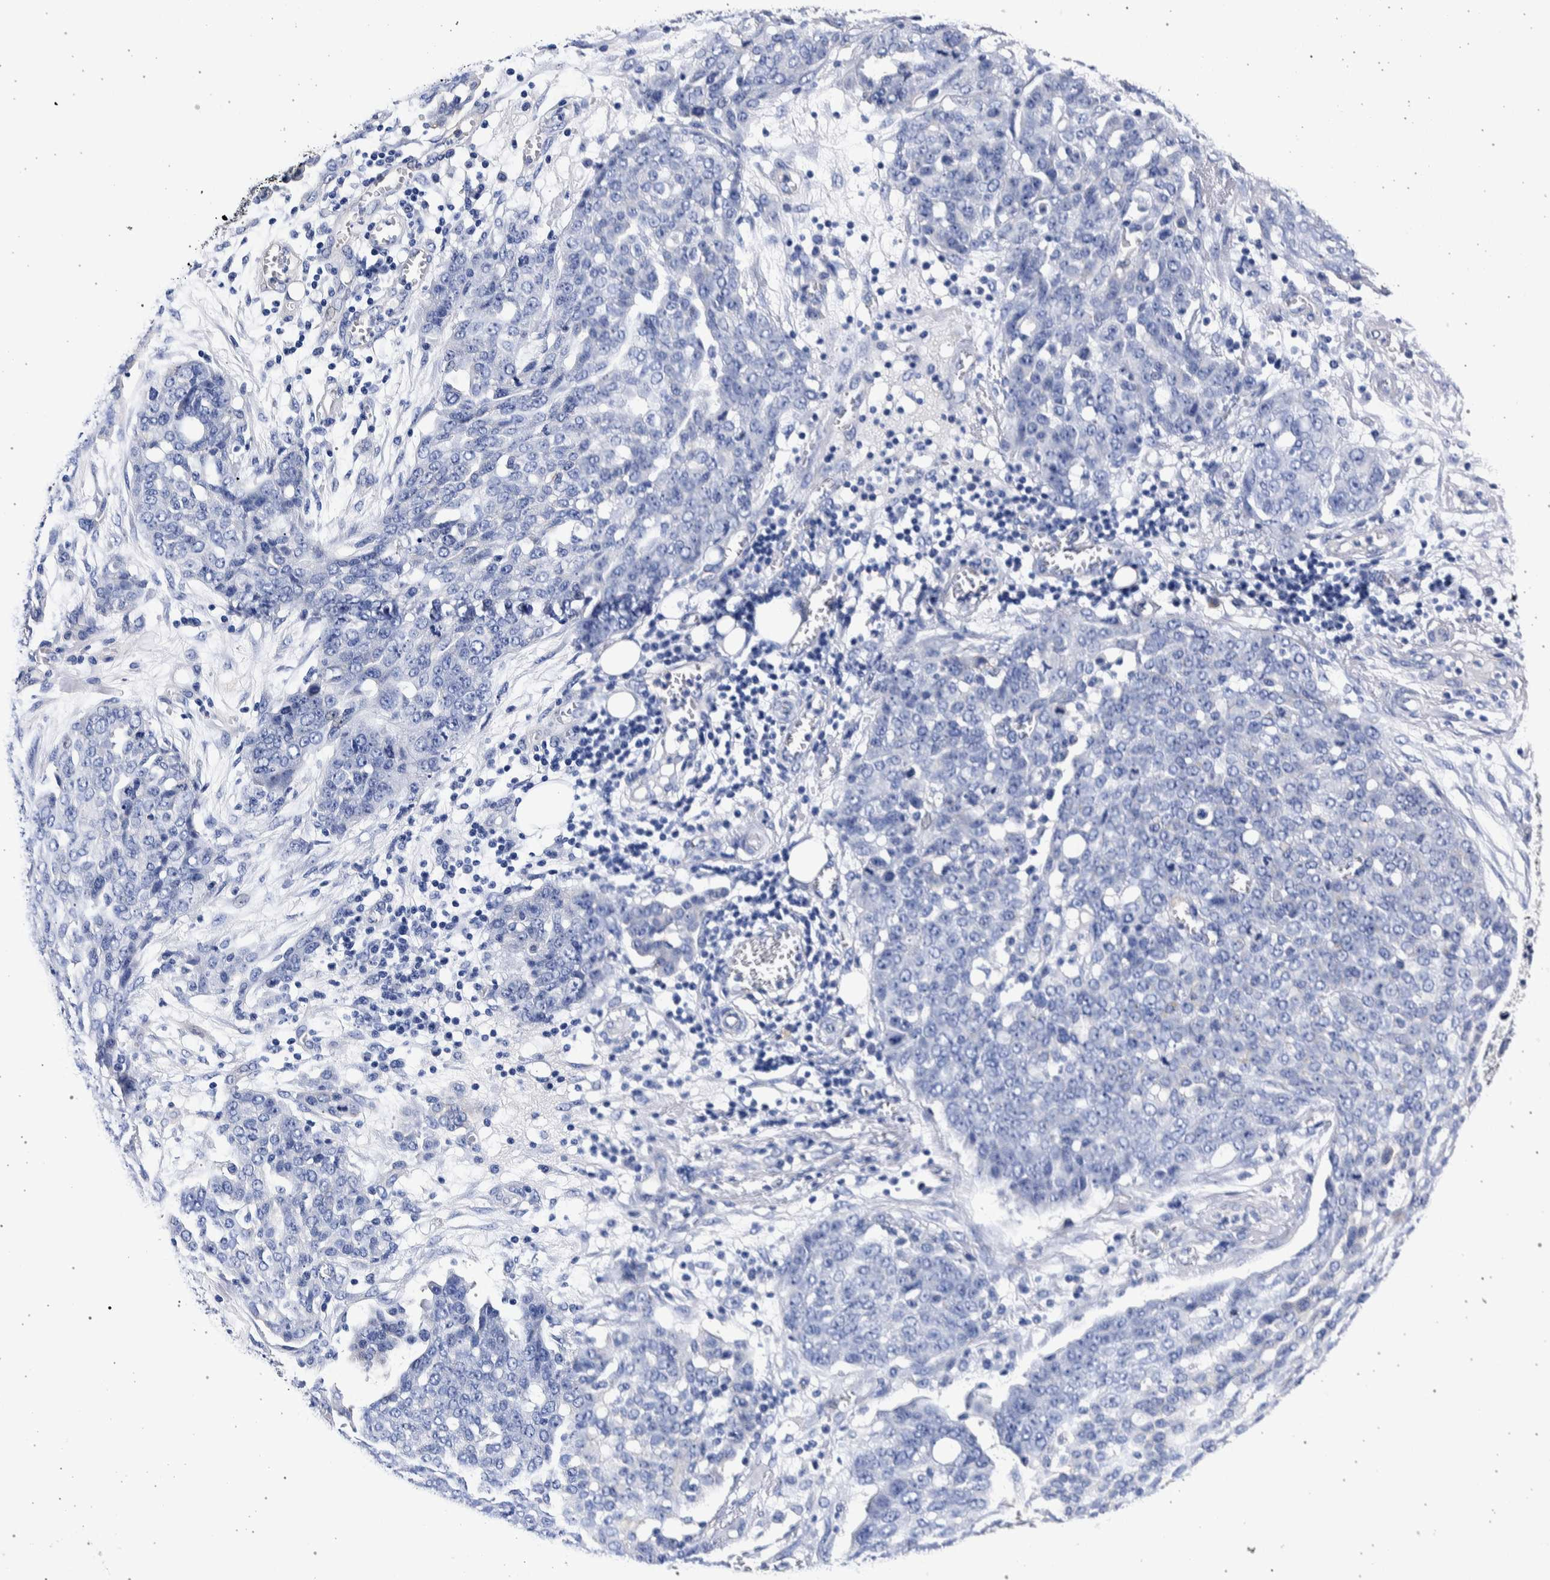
{"staining": {"intensity": "negative", "quantity": "none", "location": "none"}, "tissue": "ovarian cancer", "cell_type": "Tumor cells", "image_type": "cancer", "snomed": [{"axis": "morphology", "description": "Cystadenocarcinoma, serous, NOS"}, {"axis": "topography", "description": "Soft tissue"}, {"axis": "topography", "description": "Ovary"}], "caption": "Ovarian cancer was stained to show a protein in brown. There is no significant staining in tumor cells.", "gene": "NIBAN2", "patient": {"sex": "female", "age": 57}}